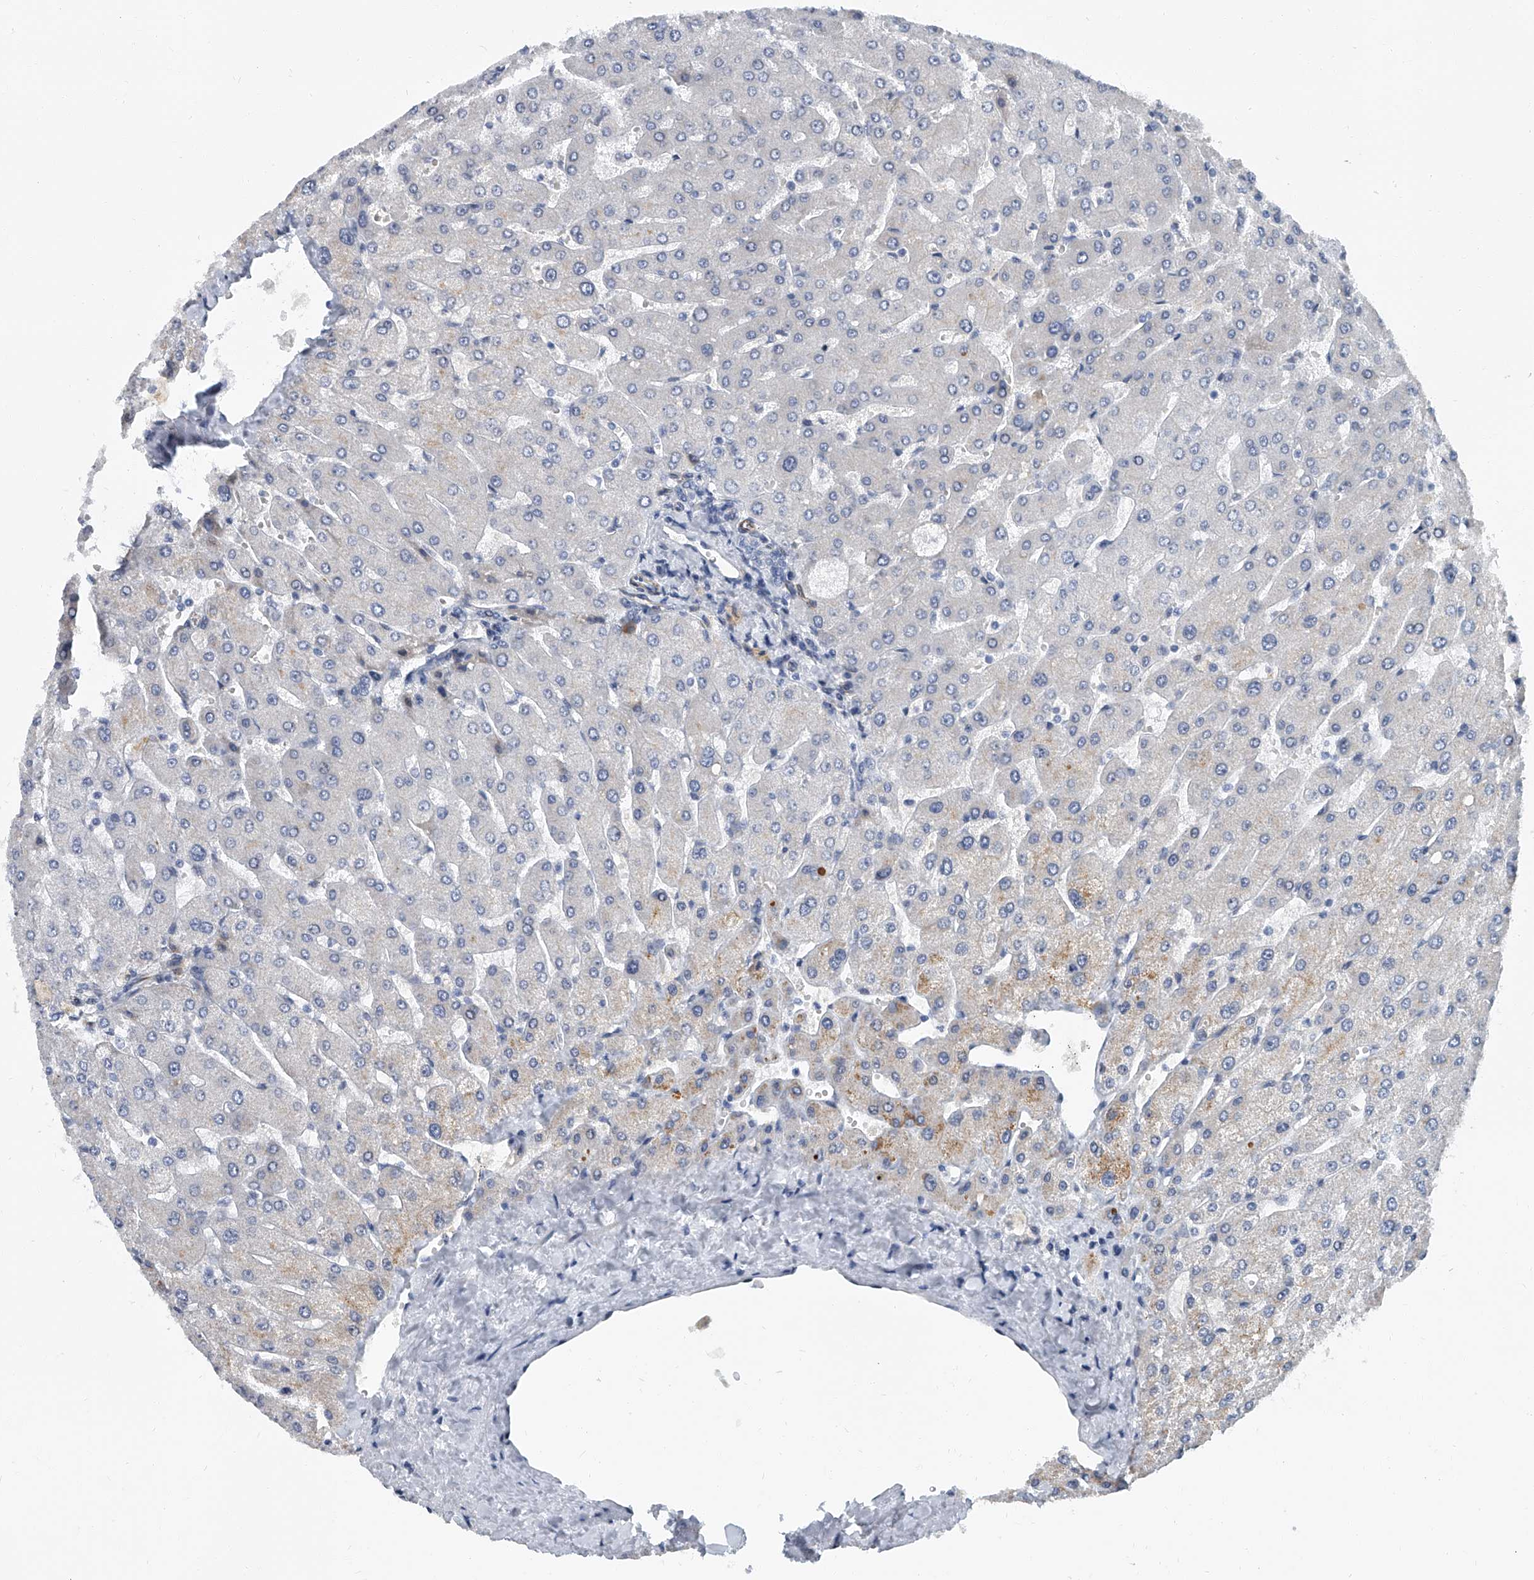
{"staining": {"intensity": "negative", "quantity": "none", "location": "none"}, "tissue": "liver", "cell_type": "Cholangiocytes", "image_type": "normal", "snomed": [{"axis": "morphology", "description": "Normal tissue, NOS"}, {"axis": "topography", "description": "Liver"}], "caption": "Immunohistochemical staining of normal liver displays no significant positivity in cholangiocytes. (Immunohistochemistry (ihc), brightfield microscopy, high magnification).", "gene": "KIRREL1", "patient": {"sex": "male", "age": 55}}